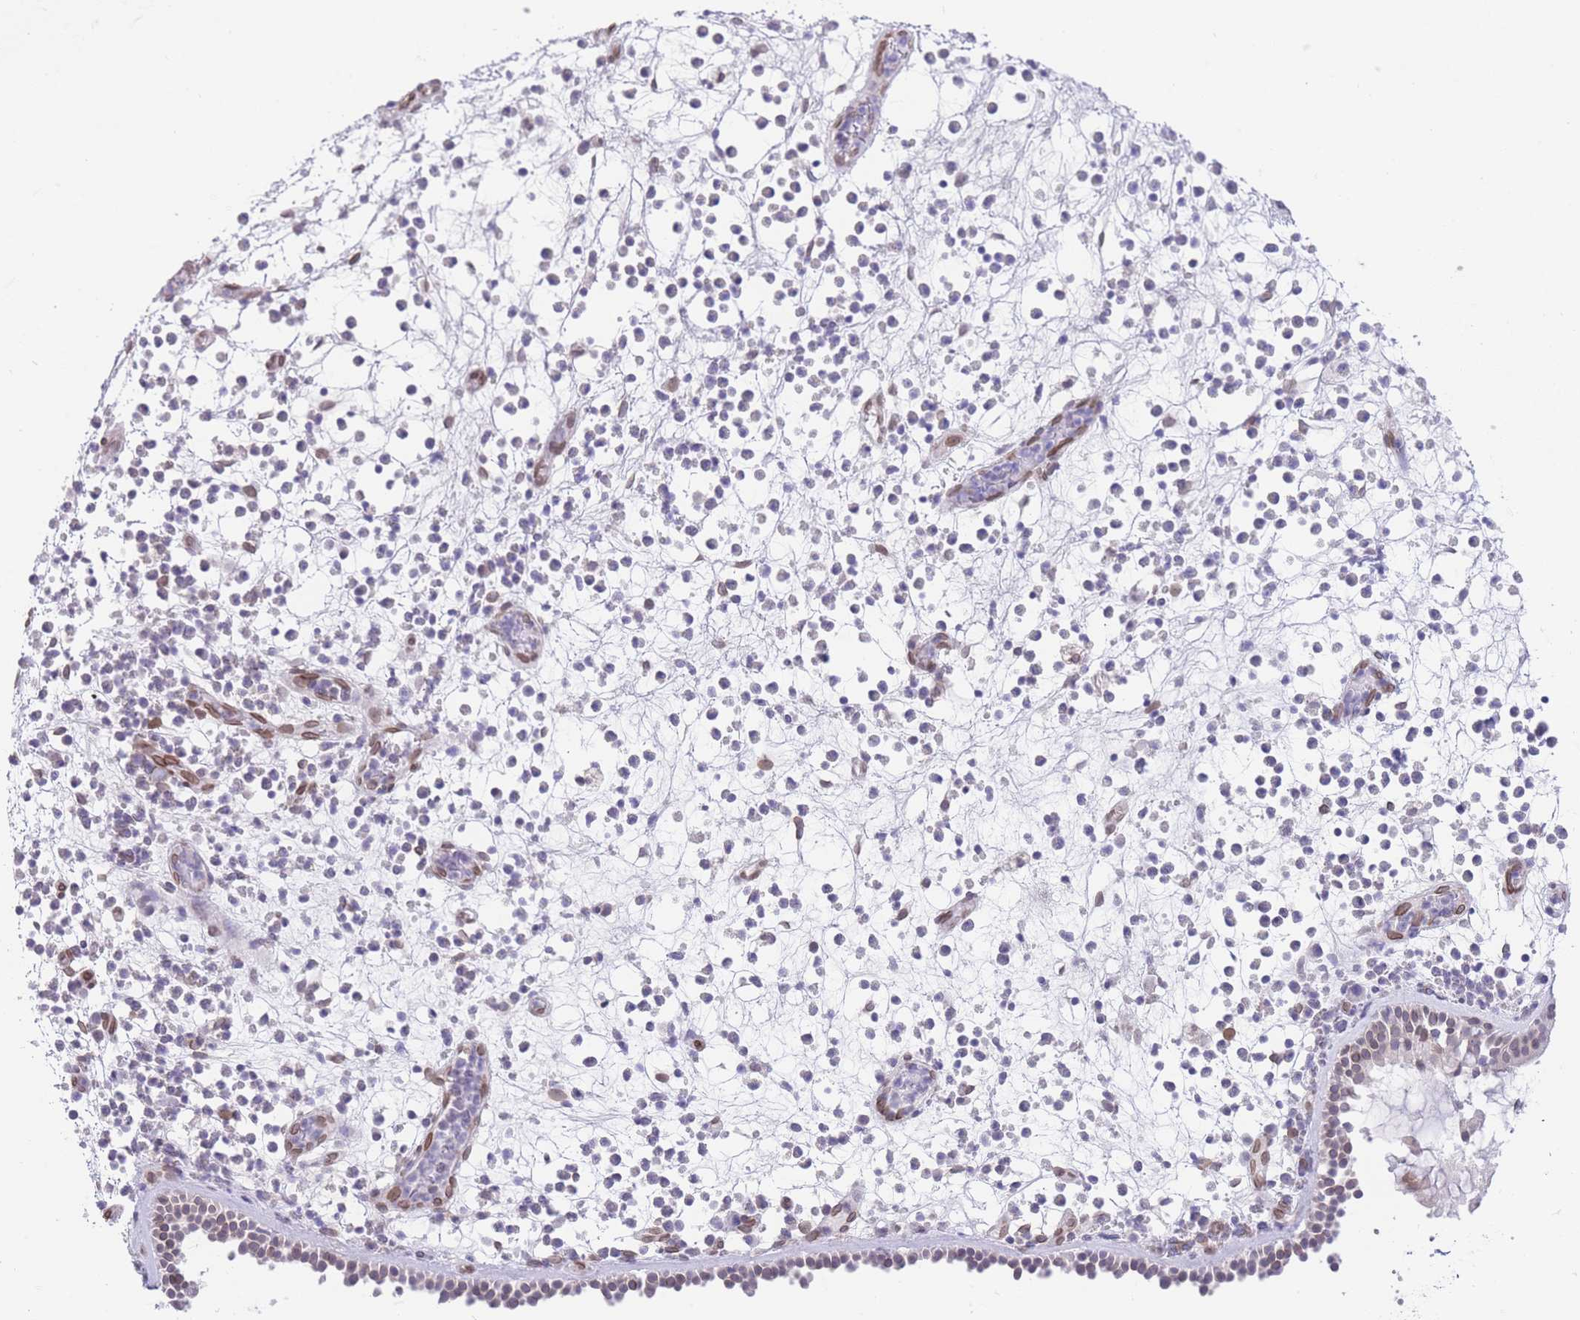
{"staining": {"intensity": "weak", "quantity": "25%-75%", "location": "cytoplasmic/membranous"}, "tissue": "nasopharynx", "cell_type": "Respiratory epithelial cells", "image_type": "normal", "snomed": [{"axis": "morphology", "description": "Normal tissue, NOS"}, {"axis": "morphology", "description": "Inflammation, NOS"}, {"axis": "morphology", "description": "Malignant melanoma, Metastatic site"}, {"axis": "topography", "description": "Nasopharynx"}], "caption": "Respiratory epithelial cells reveal low levels of weak cytoplasmic/membranous positivity in about 25%-75% of cells in benign human nasopharynx. The staining was performed using DAB to visualize the protein expression in brown, while the nuclei were stained in blue with hematoxylin (Magnification: 20x).", "gene": "OR10AD1", "patient": {"sex": "male", "age": 70}}